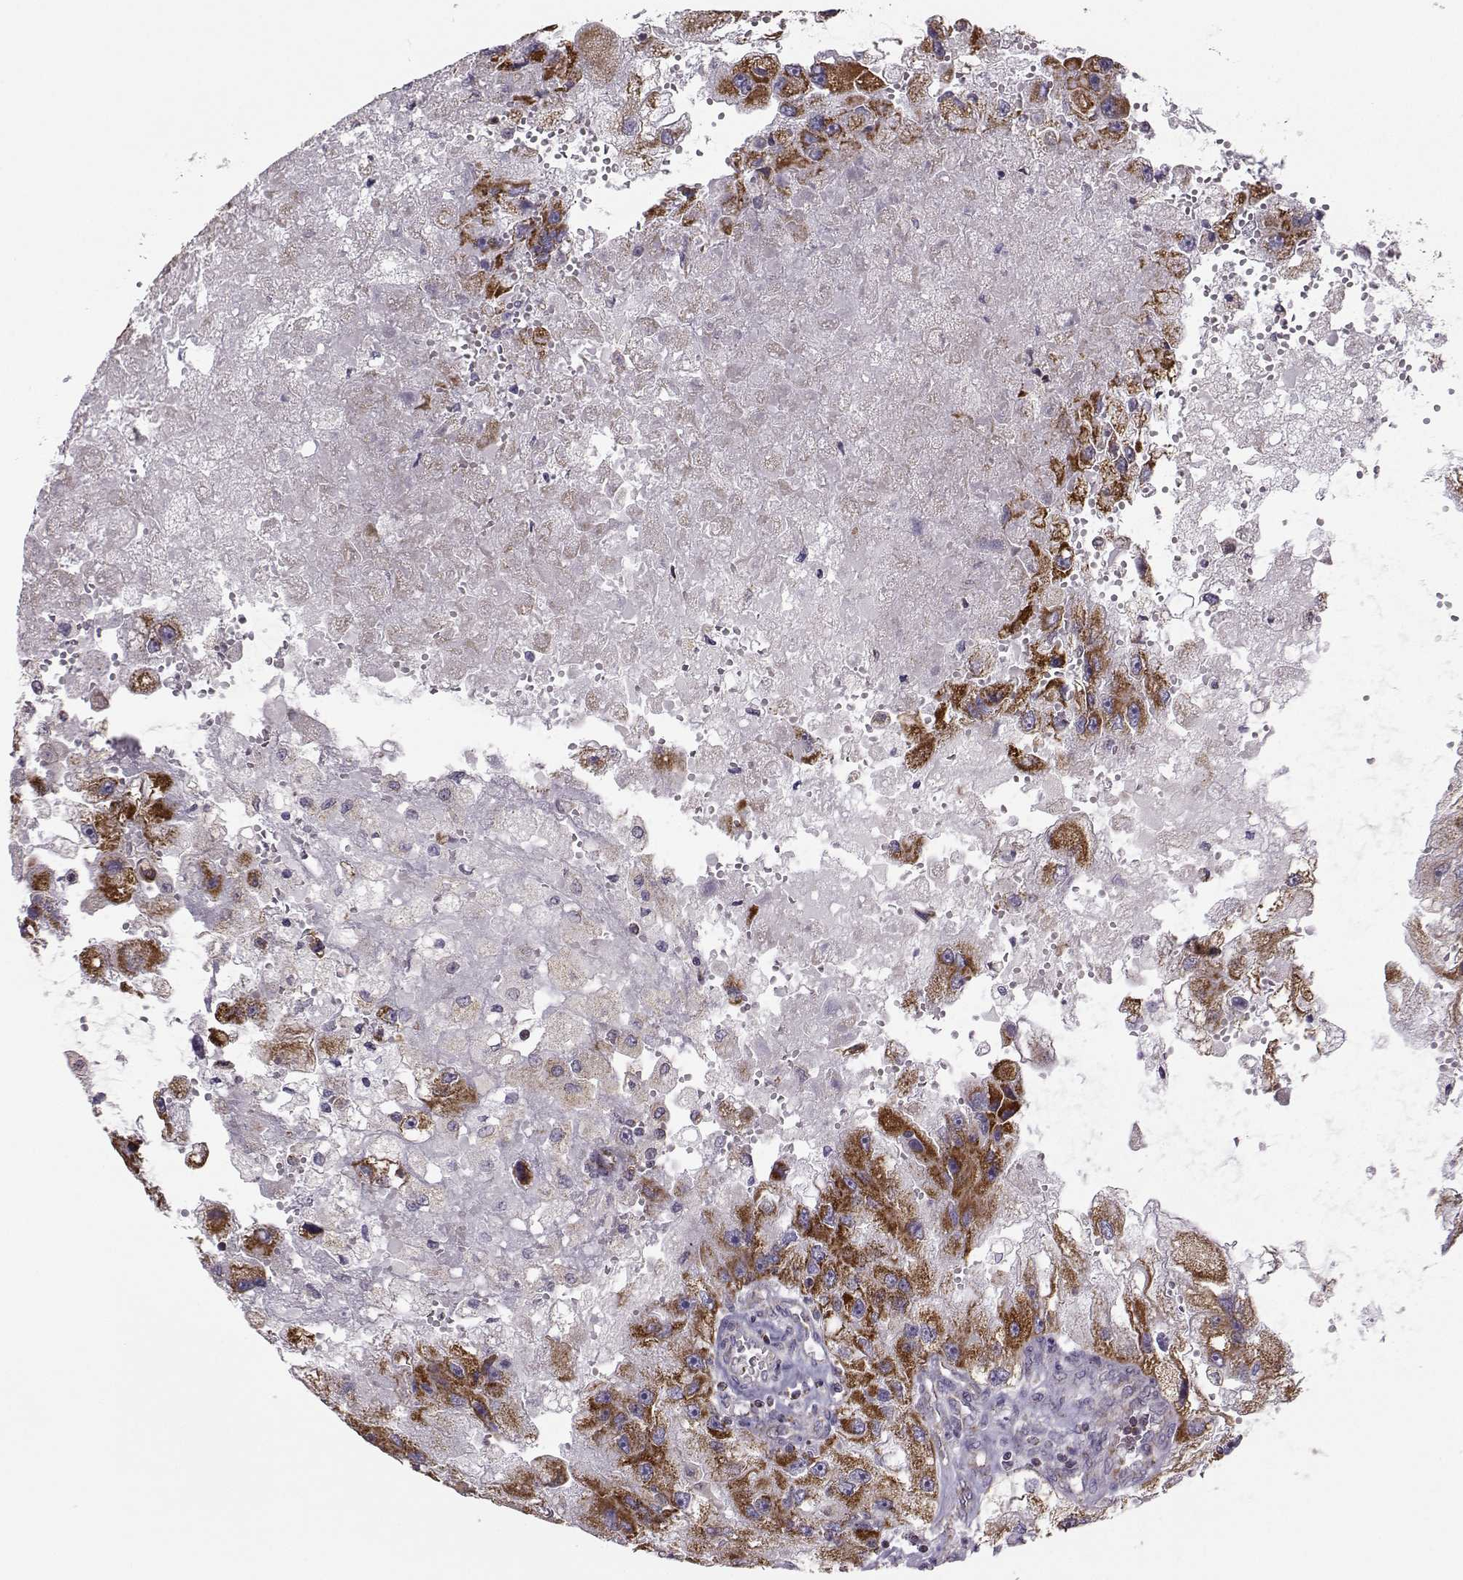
{"staining": {"intensity": "strong", "quantity": ">75%", "location": "cytoplasmic/membranous"}, "tissue": "renal cancer", "cell_type": "Tumor cells", "image_type": "cancer", "snomed": [{"axis": "morphology", "description": "Adenocarcinoma, NOS"}, {"axis": "topography", "description": "Kidney"}], "caption": "High-power microscopy captured an immunohistochemistry (IHC) photomicrograph of renal cancer (adenocarcinoma), revealing strong cytoplasmic/membranous staining in about >75% of tumor cells. The staining was performed using DAB to visualize the protein expression in brown, while the nuclei were stained in blue with hematoxylin (Magnification: 20x).", "gene": "NECAB3", "patient": {"sex": "male", "age": 63}}